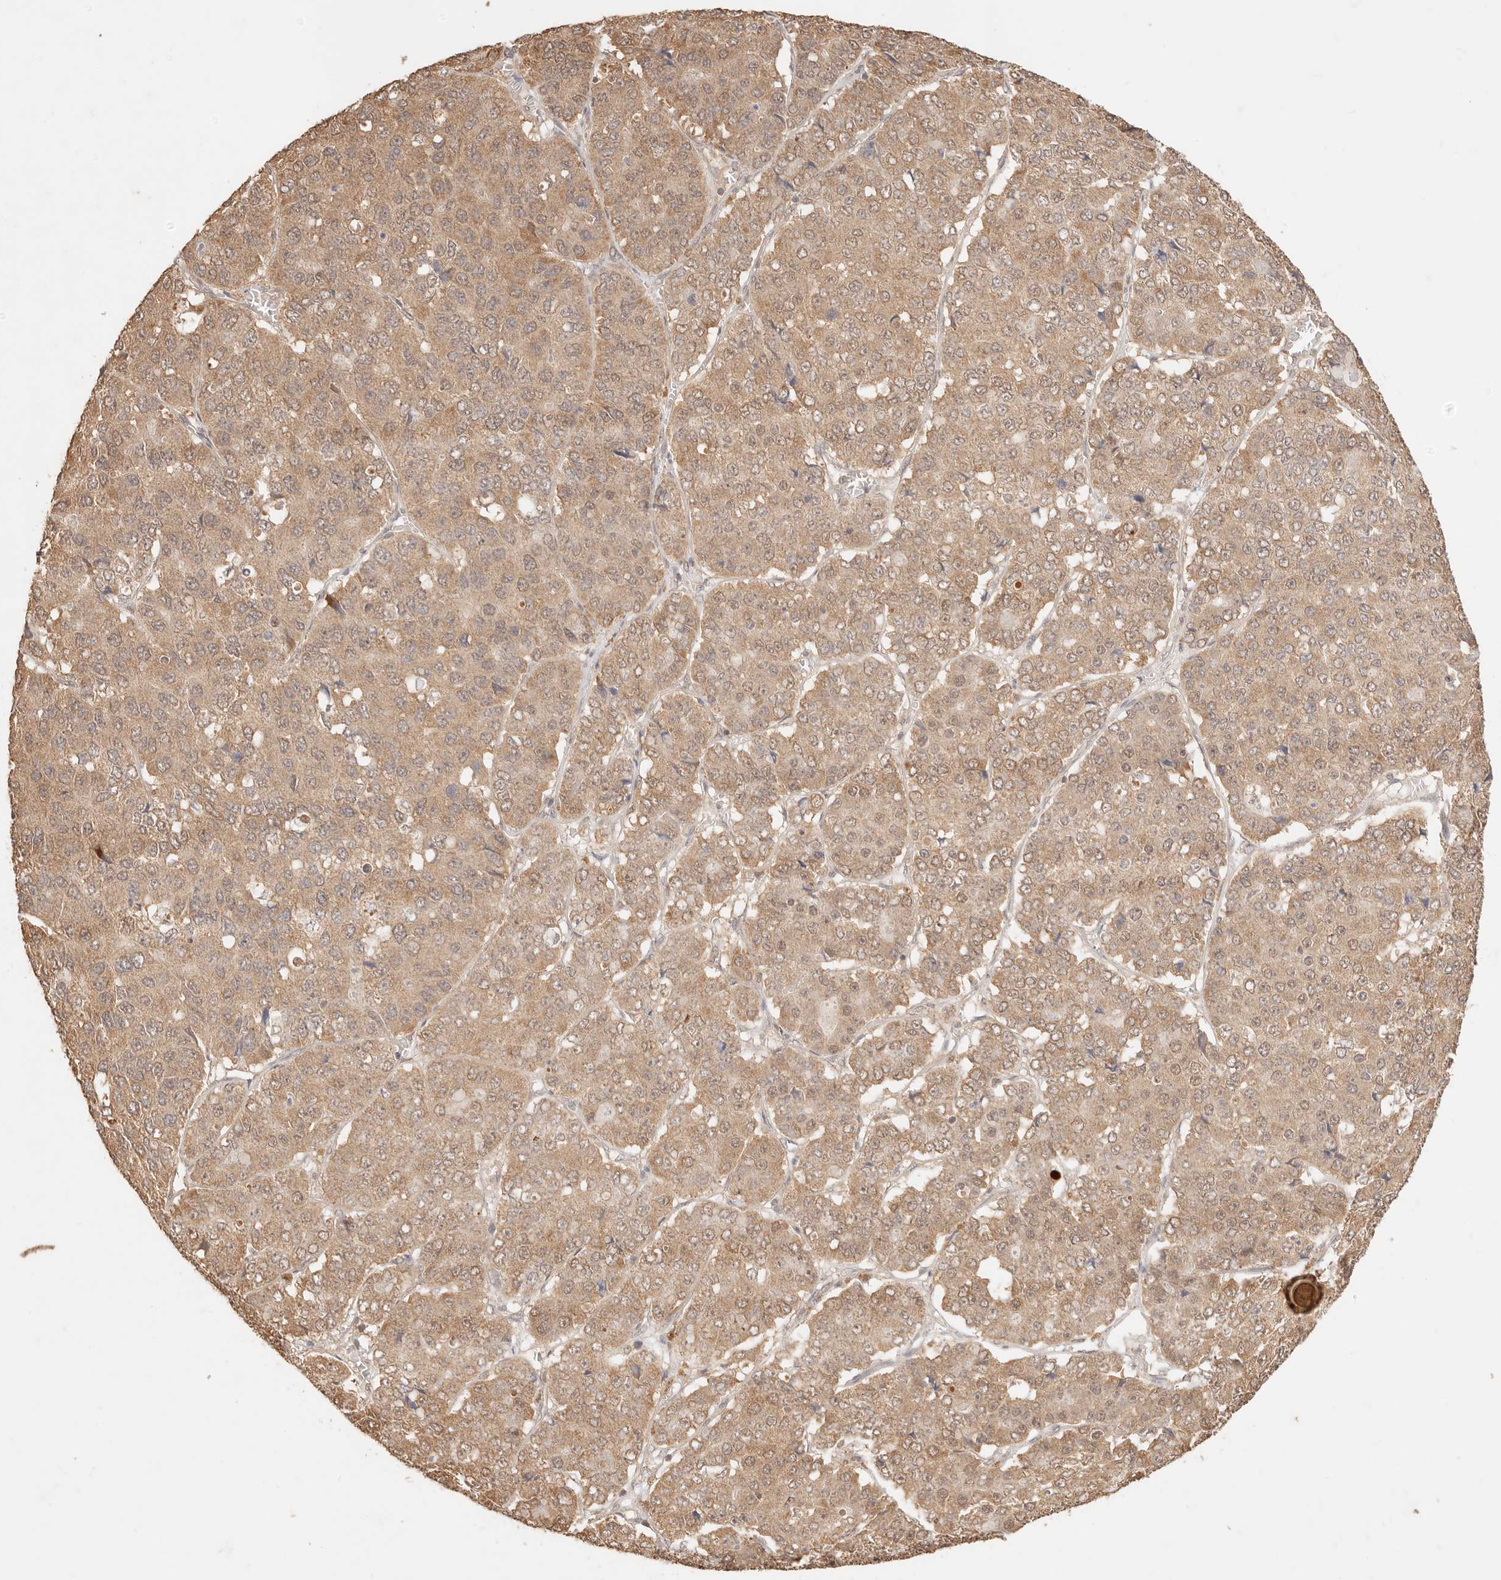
{"staining": {"intensity": "moderate", "quantity": ">75%", "location": "cytoplasmic/membranous"}, "tissue": "pancreatic cancer", "cell_type": "Tumor cells", "image_type": "cancer", "snomed": [{"axis": "morphology", "description": "Adenocarcinoma, NOS"}, {"axis": "topography", "description": "Pancreas"}], "caption": "A photomicrograph showing moderate cytoplasmic/membranous positivity in approximately >75% of tumor cells in pancreatic cancer, as visualized by brown immunohistochemical staining.", "gene": "TRIM11", "patient": {"sex": "male", "age": 50}}